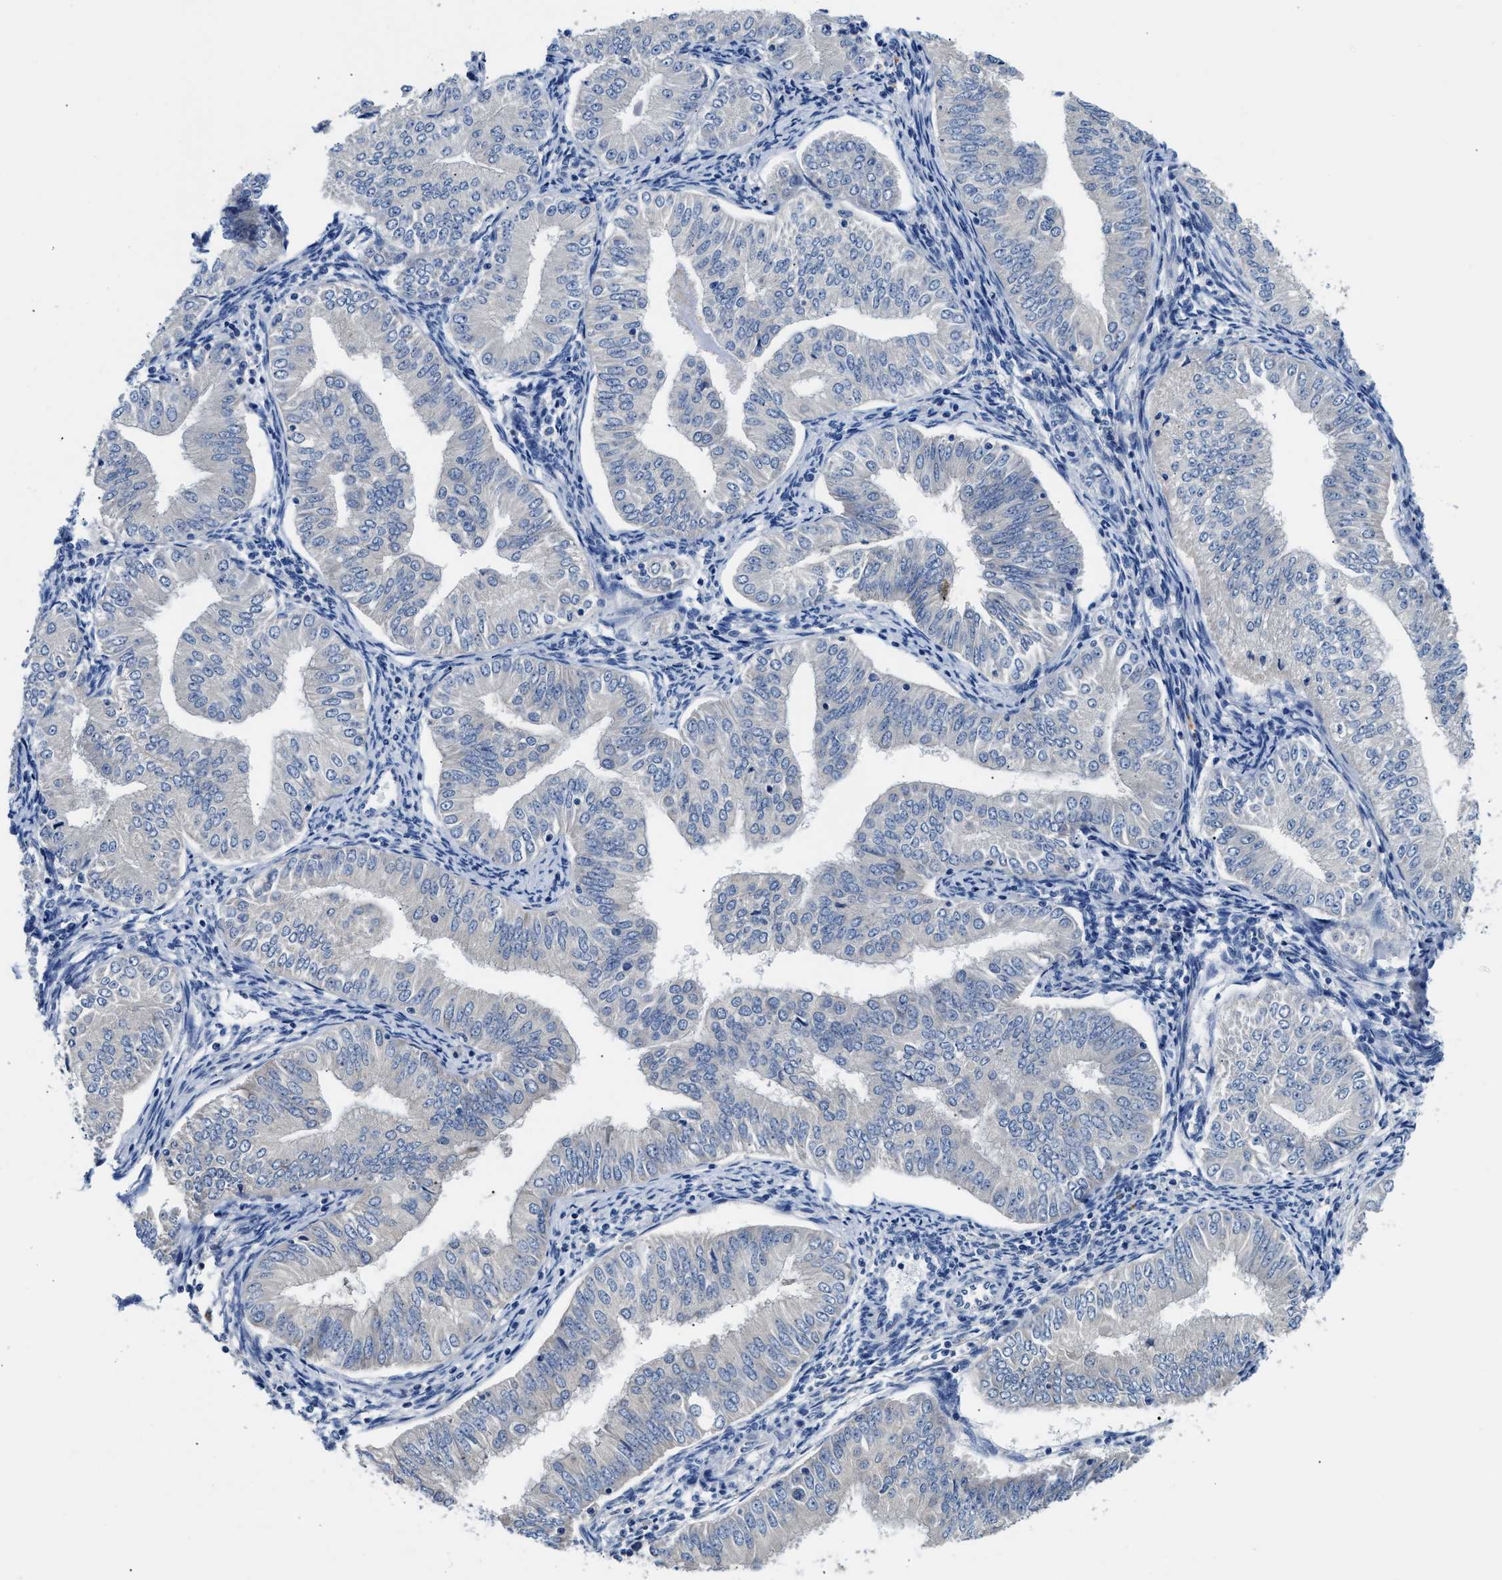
{"staining": {"intensity": "negative", "quantity": "none", "location": "none"}, "tissue": "endometrial cancer", "cell_type": "Tumor cells", "image_type": "cancer", "snomed": [{"axis": "morphology", "description": "Normal tissue, NOS"}, {"axis": "morphology", "description": "Adenocarcinoma, NOS"}, {"axis": "topography", "description": "Endometrium"}], "caption": "High power microscopy photomicrograph of an IHC histopathology image of endometrial adenocarcinoma, revealing no significant staining in tumor cells.", "gene": "FAM185A", "patient": {"sex": "female", "age": 53}}